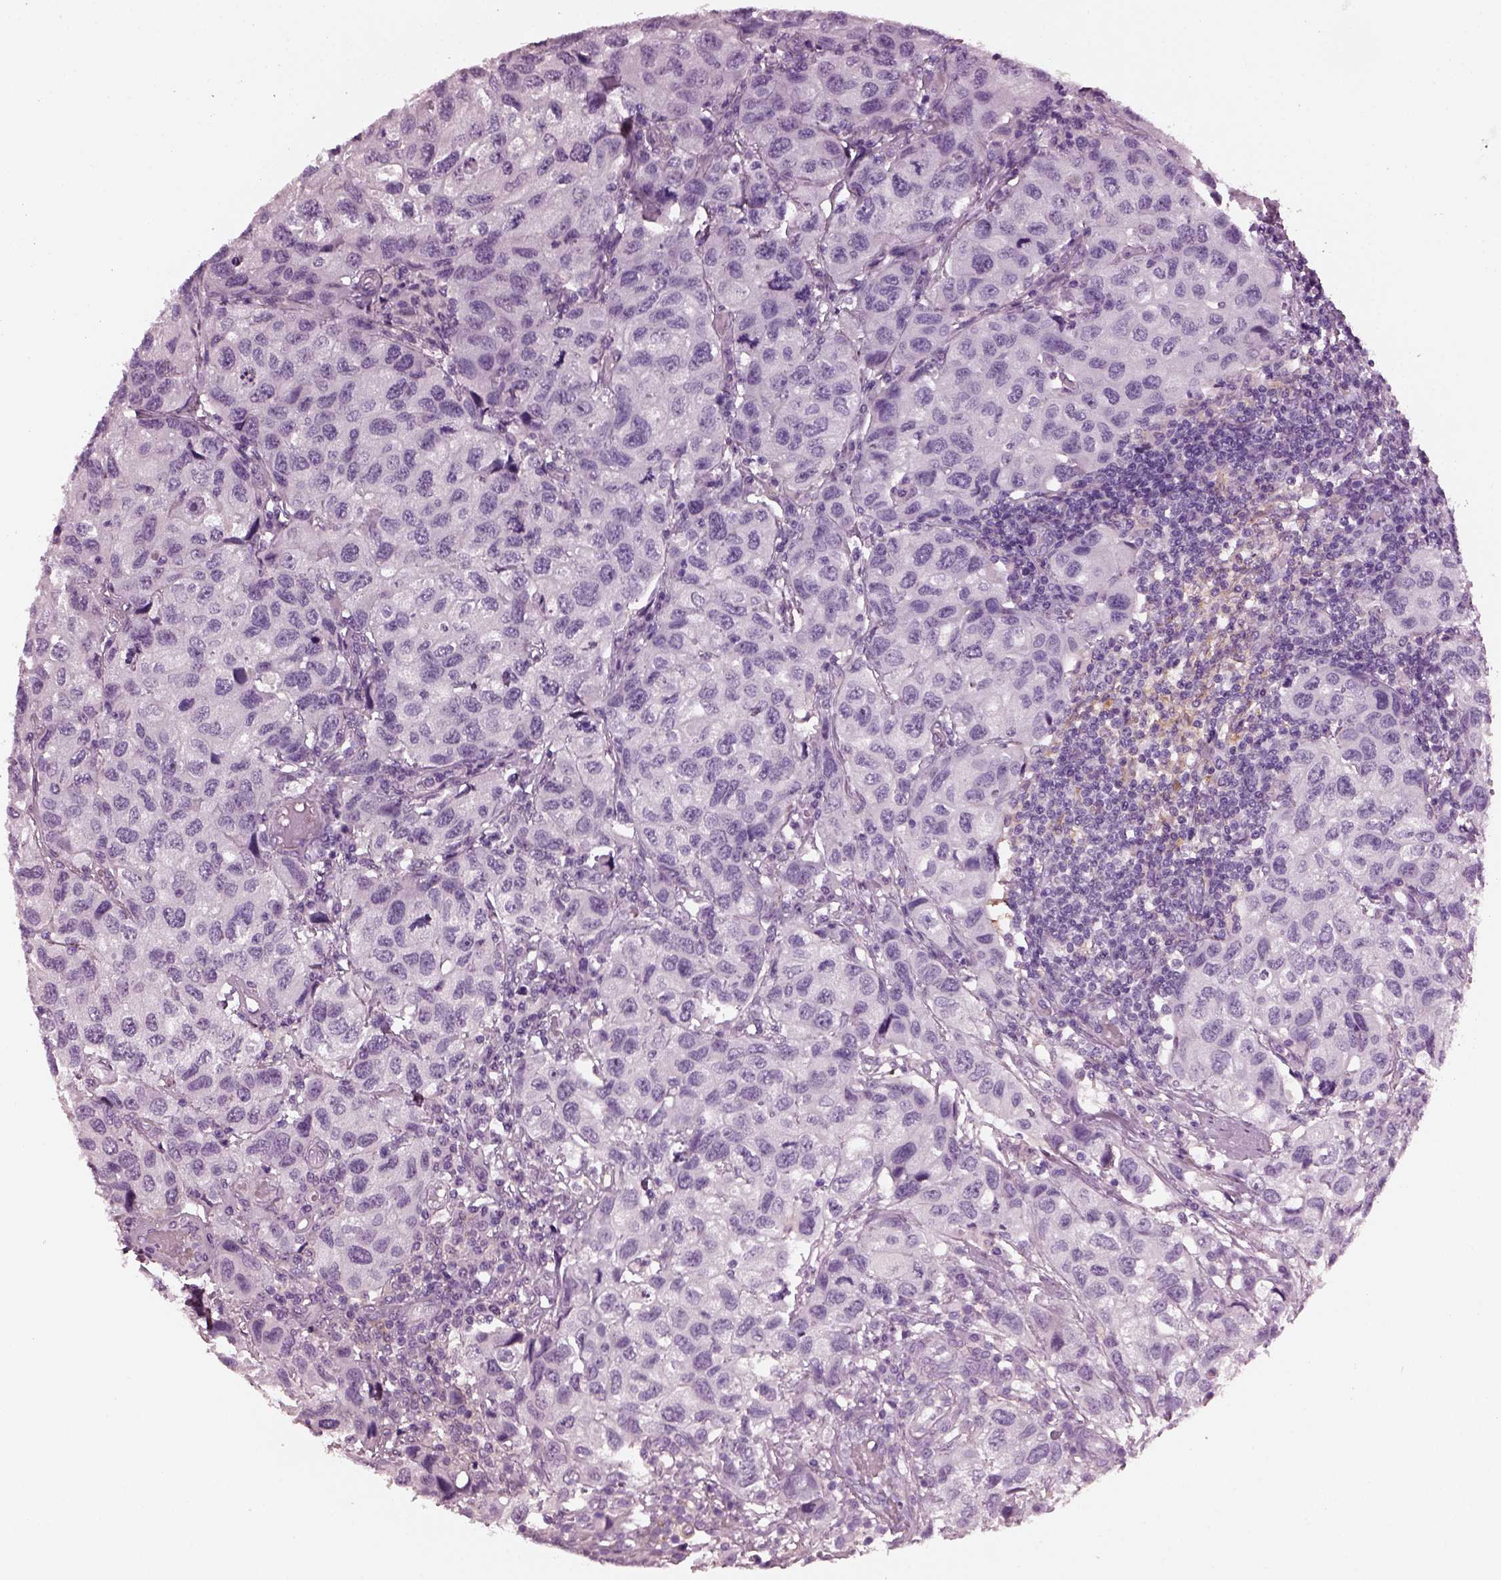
{"staining": {"intensity": "negative", "quantity": "none", "location": "none"}, "tissue": "urothelial cancer", "cell_type": "Tumor cells", "image_type": "cancer", "snomed": [{"axis": "morphology", "description": "Urothelial carcinoma, High grade"}, {"axis": "topography", "description": "Urinary bladder"}], "caption": "Tumor cells are negative for protein expression in human urothelial cancer.", "gene": "SHTN1", "patient": {"sex": "male", "age": 79}}